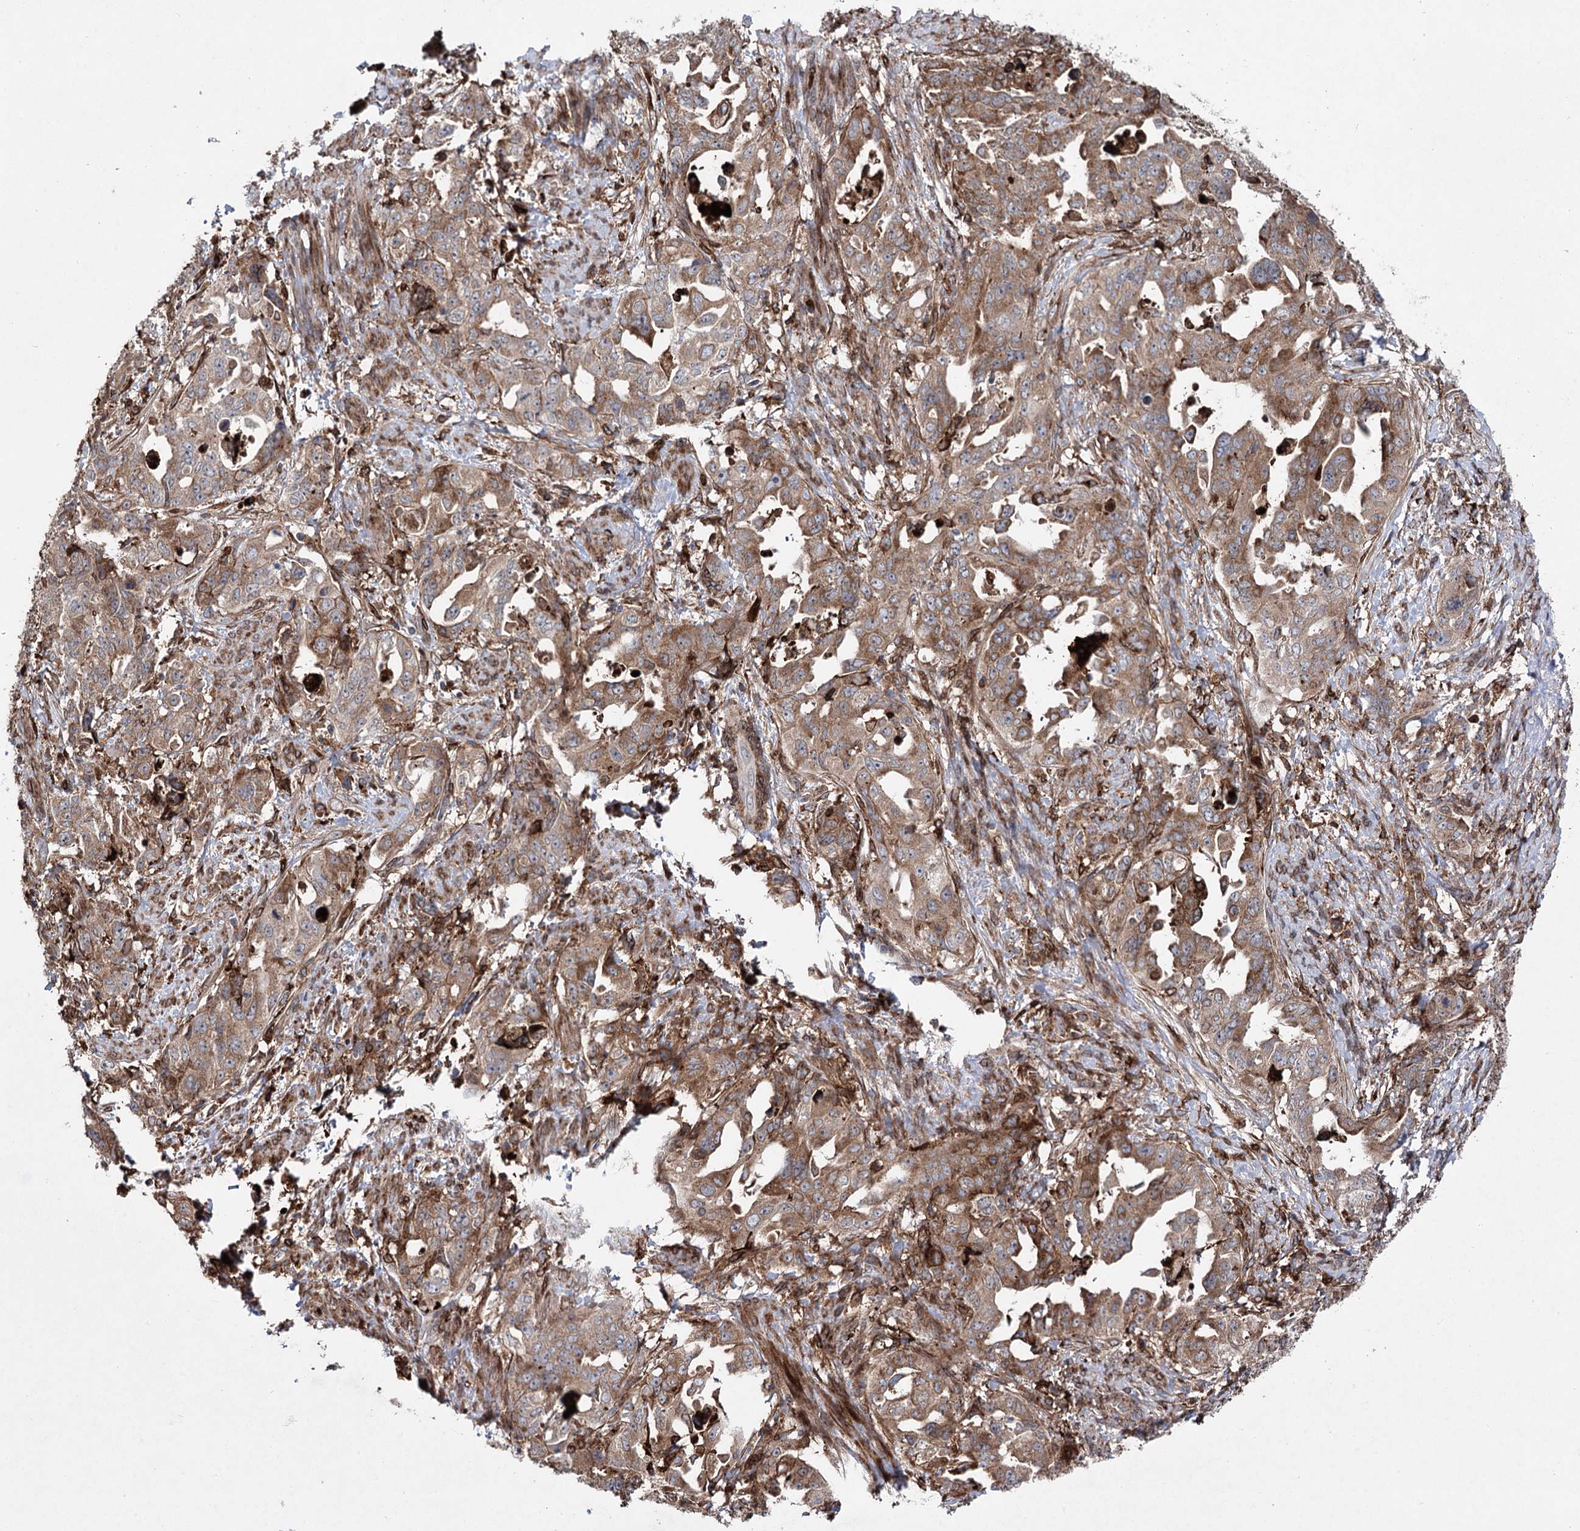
{"staining": {"intensity": "moderate", "quantity": ">75%", "location": "cytoplasmic/membranous"}, "tissue": "endometrial cancer", "cell_type": "Tumor cells", "image_type": "cancer", "snomed": [{"axis": "morphology", "description": "Adenocarcinoma, NOS"}, {"axis": "topography", "description": "Endometrium"}], "caption": "IHC (DAB) staining of adenocarcinoma (endometrial) shows moderate cytoplasmic/membranous protein positivity in approximately >75% of tumor cells.", "gene": "DCUN1D4", "patient": {"sex": "female", "age": 65}}